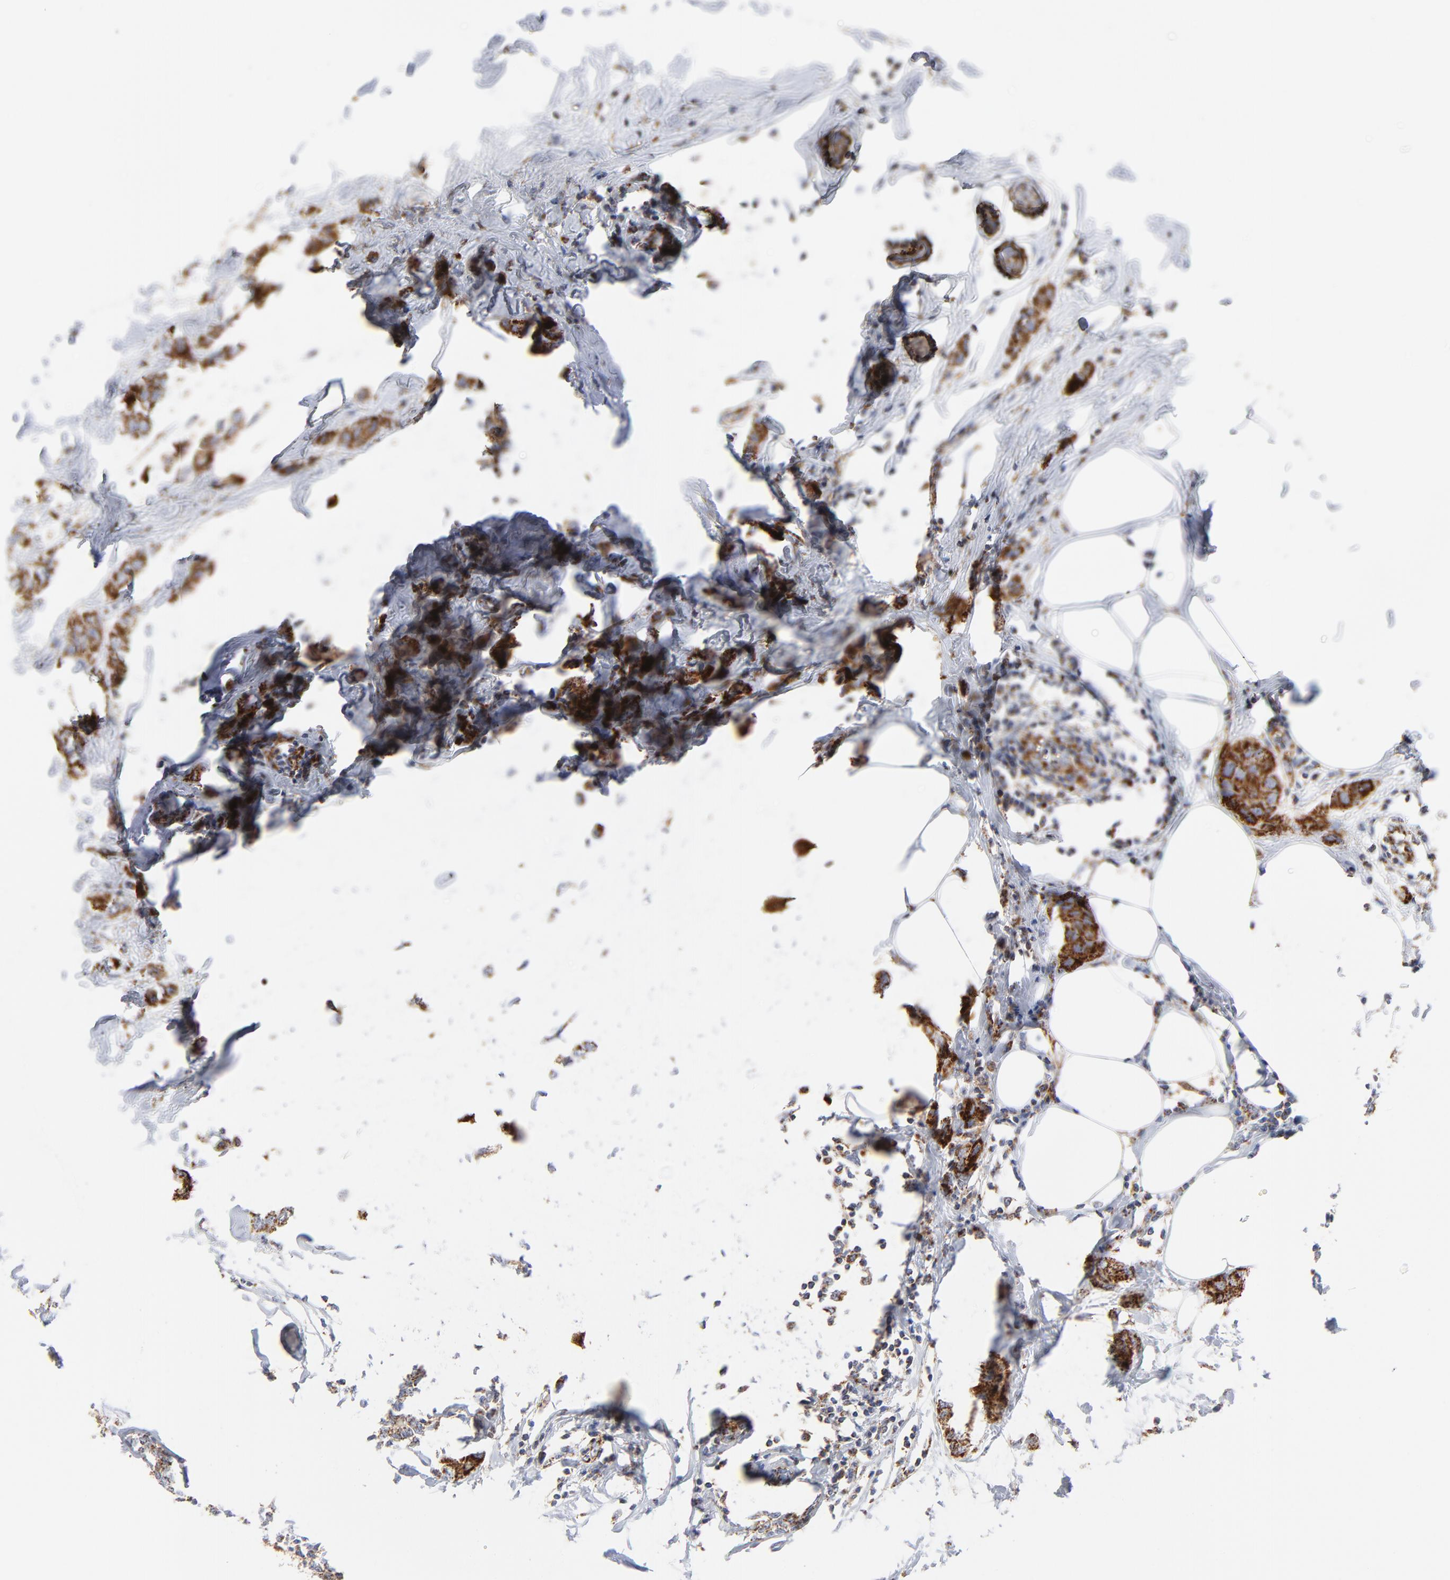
{"staining": {"intensity": "strong", "quantity": ">75%", "location": "cytoplasmic/membranous"}, "tissue": "breast cancer", "cell_type": "Tumor cells", "image_type": "cancer", "snomed": [{"axis": "morphology", "description": "Normal tissue, NOS"}, {"axis": "morphology", "description": "Duct carcinoma"}, {"axis": "topography", "description": "Breast"}], "caption": "This micrograph demonstrates intraductal carcinoma (breast) stained with immunohistochemistry to label a protein in brown. The cytoplasmic/membranous of tumor cells show strong positivity for the protein. Nuclei are counter-stained blue.", "gene": "DIABLO", "patient": {"sex": "female", "age": 50}}